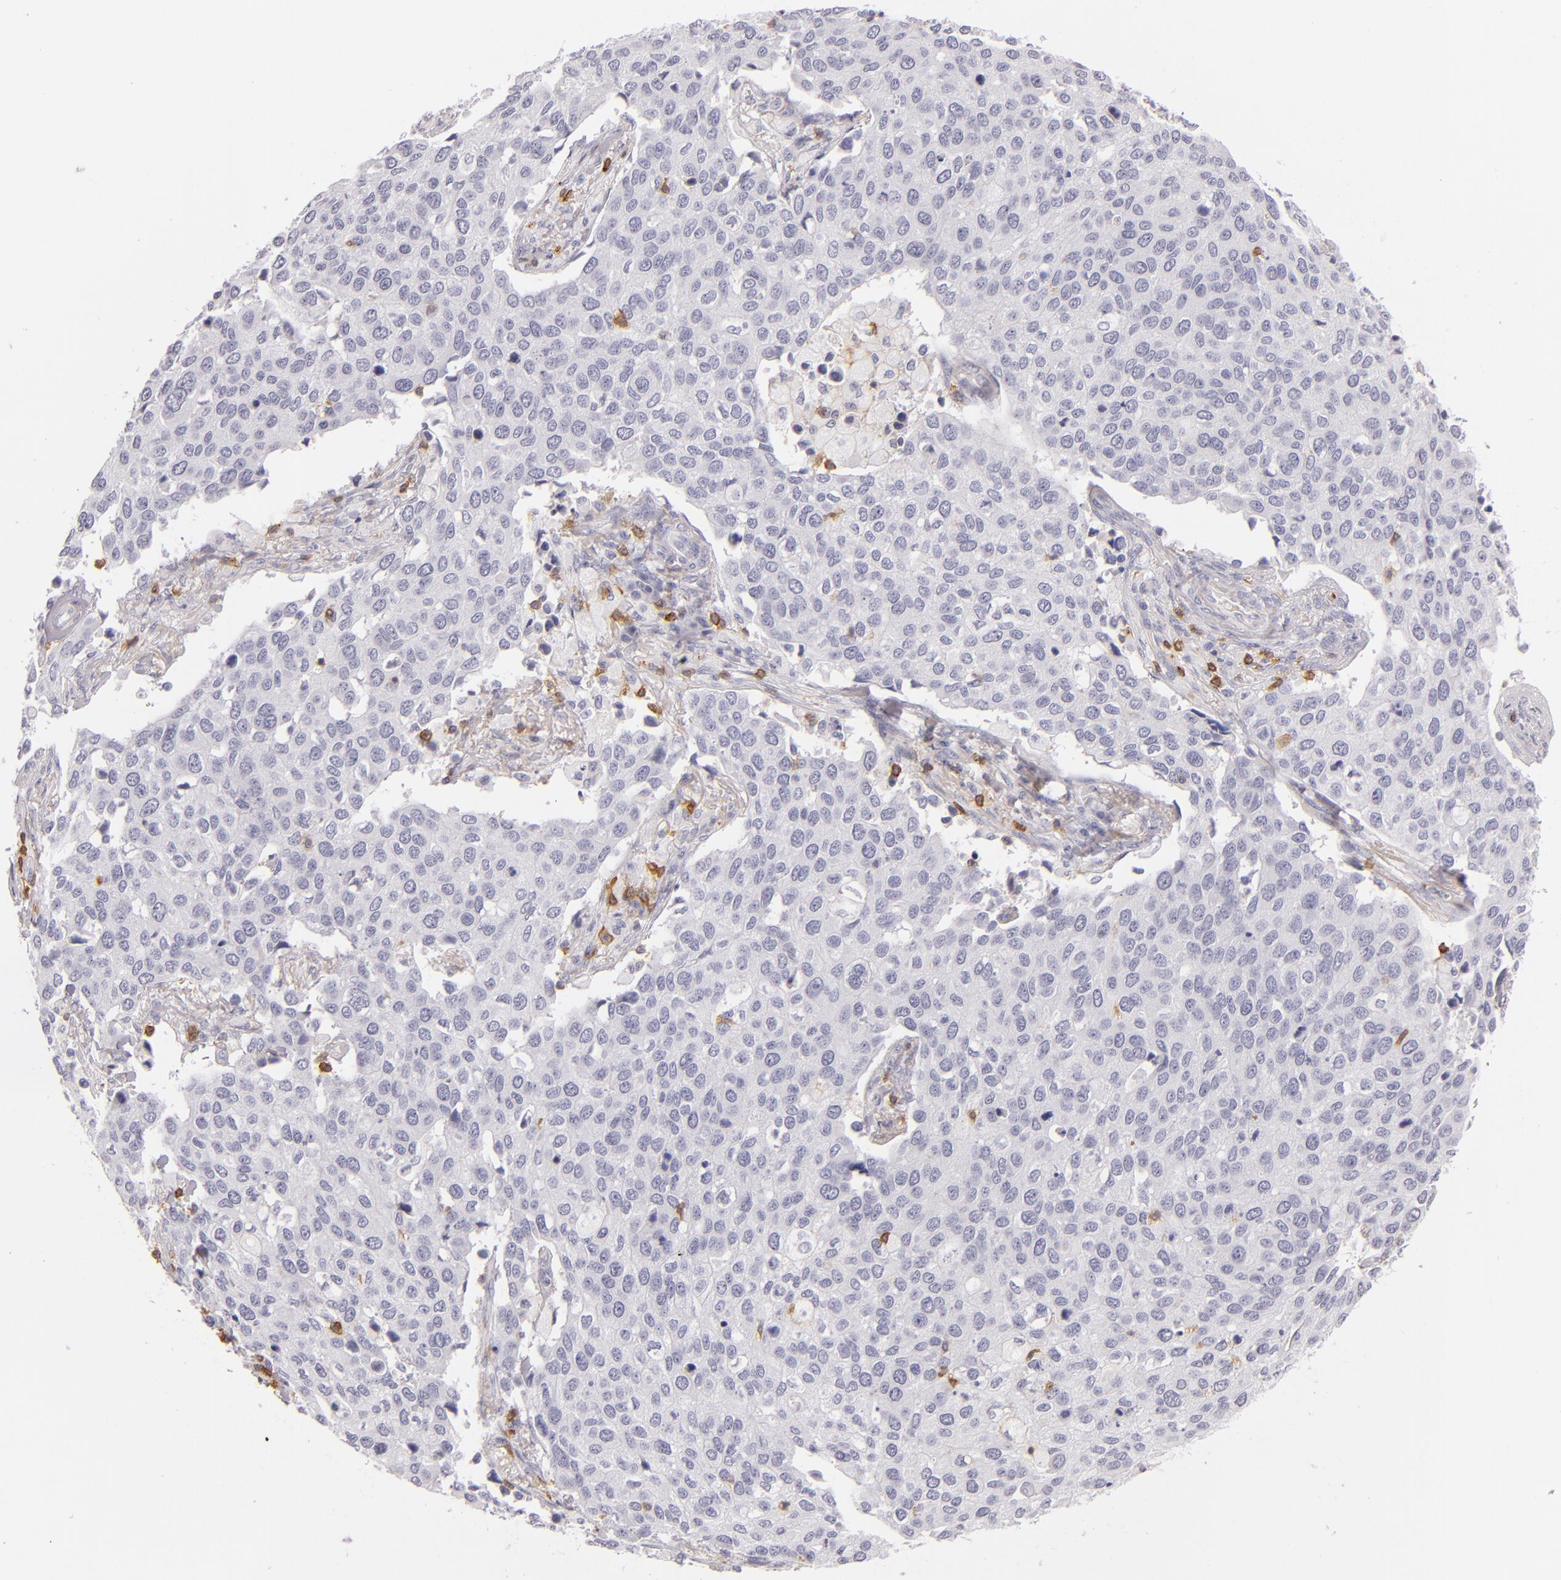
{"staining": {"intensity": "negative", "quantity": "none", "location": "none"}, "tissue": "cervical cancer", "cell_type": "Tumor cells", "image_type": "cancer", "snomed": [{"axis": "morphology", "description": "Squamous cell carcinoma, NOS"}, {"axis": "topography", "description": "Cervix"}], "caption": "DAB (3,3'-diaminobenzidine) immunohistochemical staining of human squamous cell carcinoma (cervical) displays no significant positivity in tumor cells.", "gene": "LAT", "patient": {"sex": "female", "age": 54}}